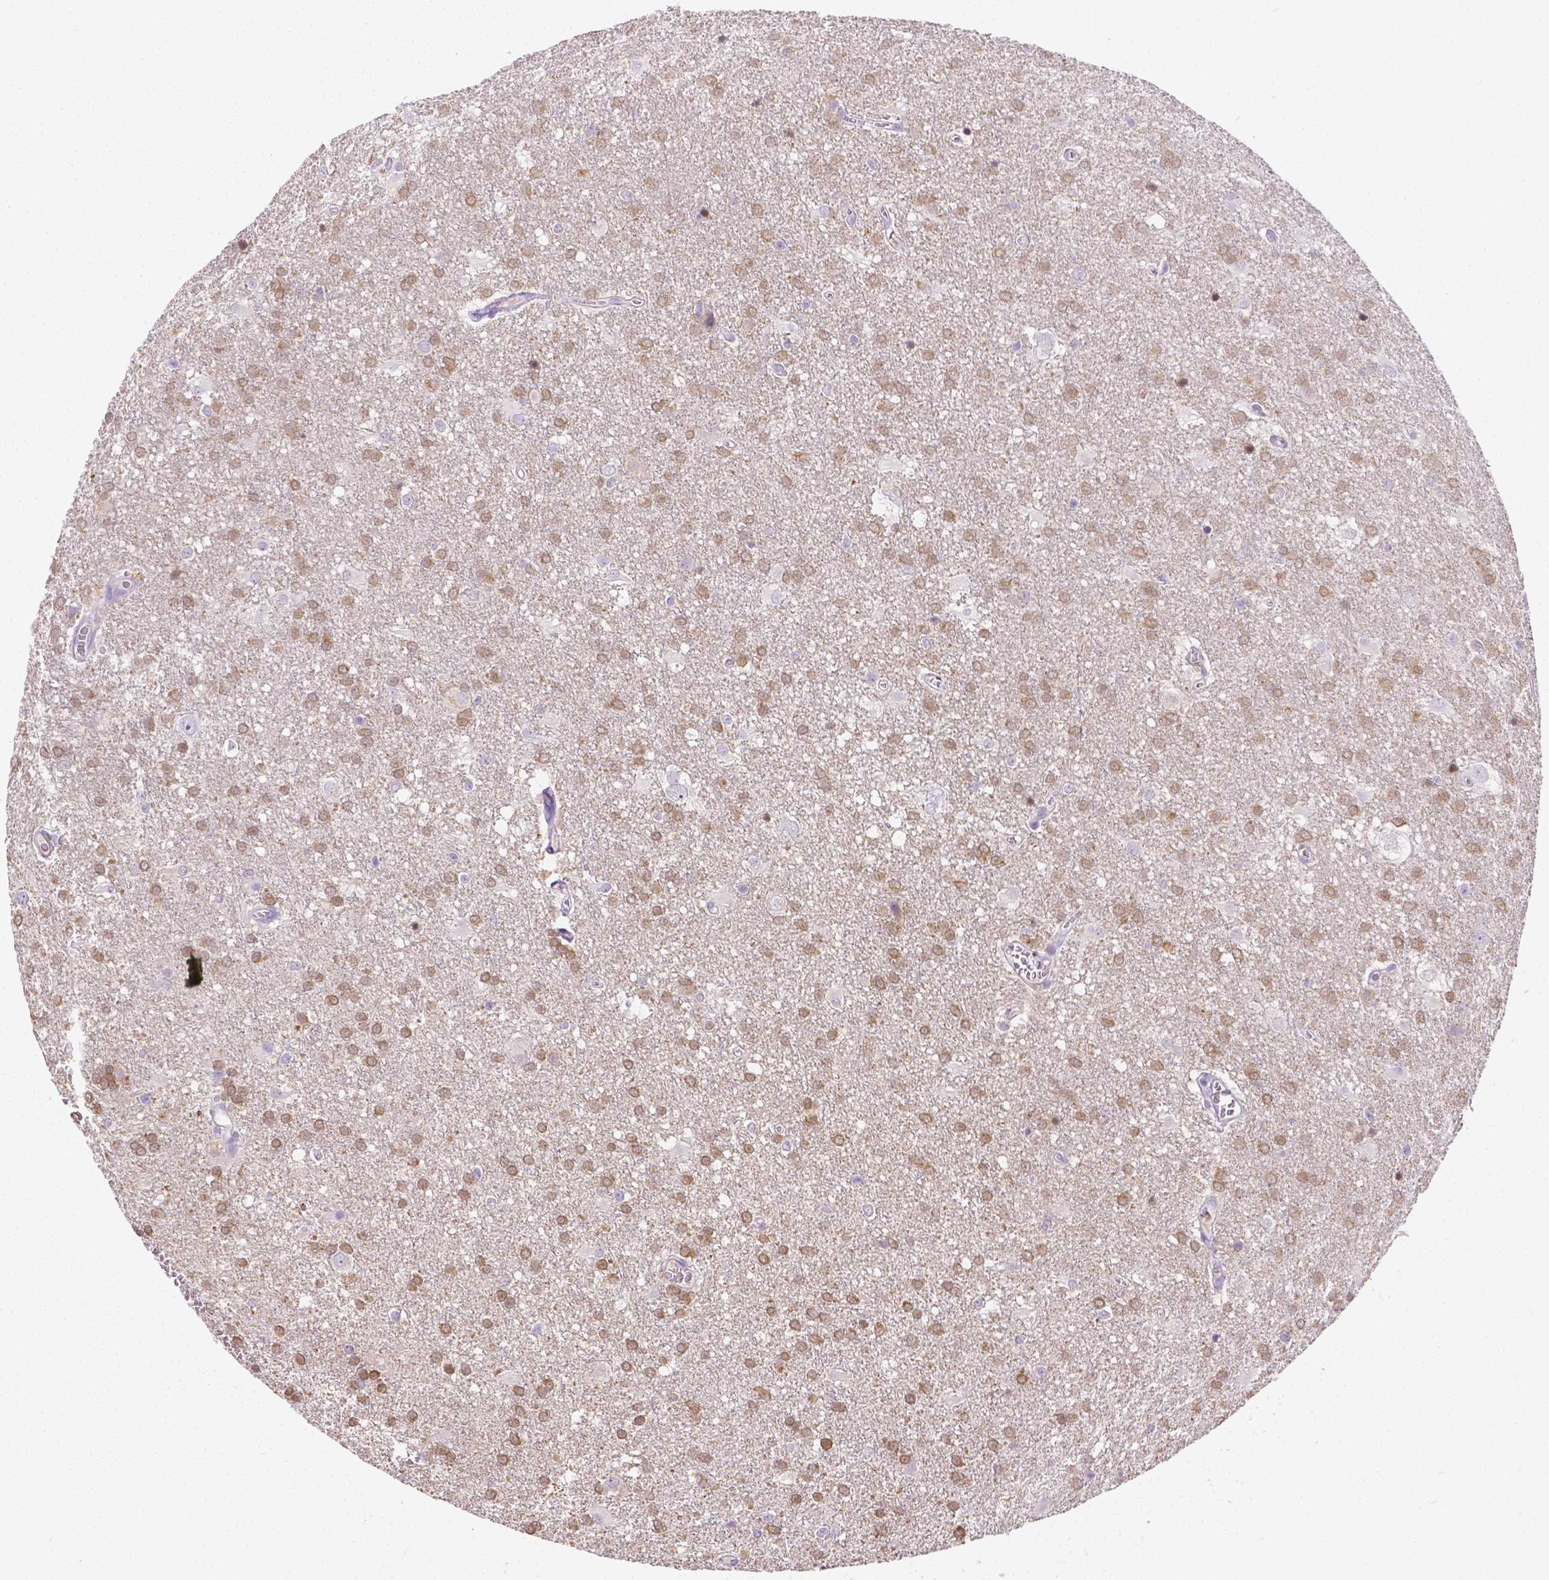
{"staining": {"intensity": "moderate", "quantity": ">75%", "location": "cytoplasmic/membranous"}, "tissue": "glioma", "cell_type": "Tumor cells", "image_type": "cancer", "snomed": [{"axis": "morphology", "description": "Glioma, malignant, Low grade"}, {"axis": "topography", "description": "Brain"}], "caption": "Moderate cytoplasmic/membranous protein staining is present in approximately >75% of tumor cells in malignant low-grade glioma.", "gene": "NXPH2", "patient": {"sex": "male", "age": 66}}